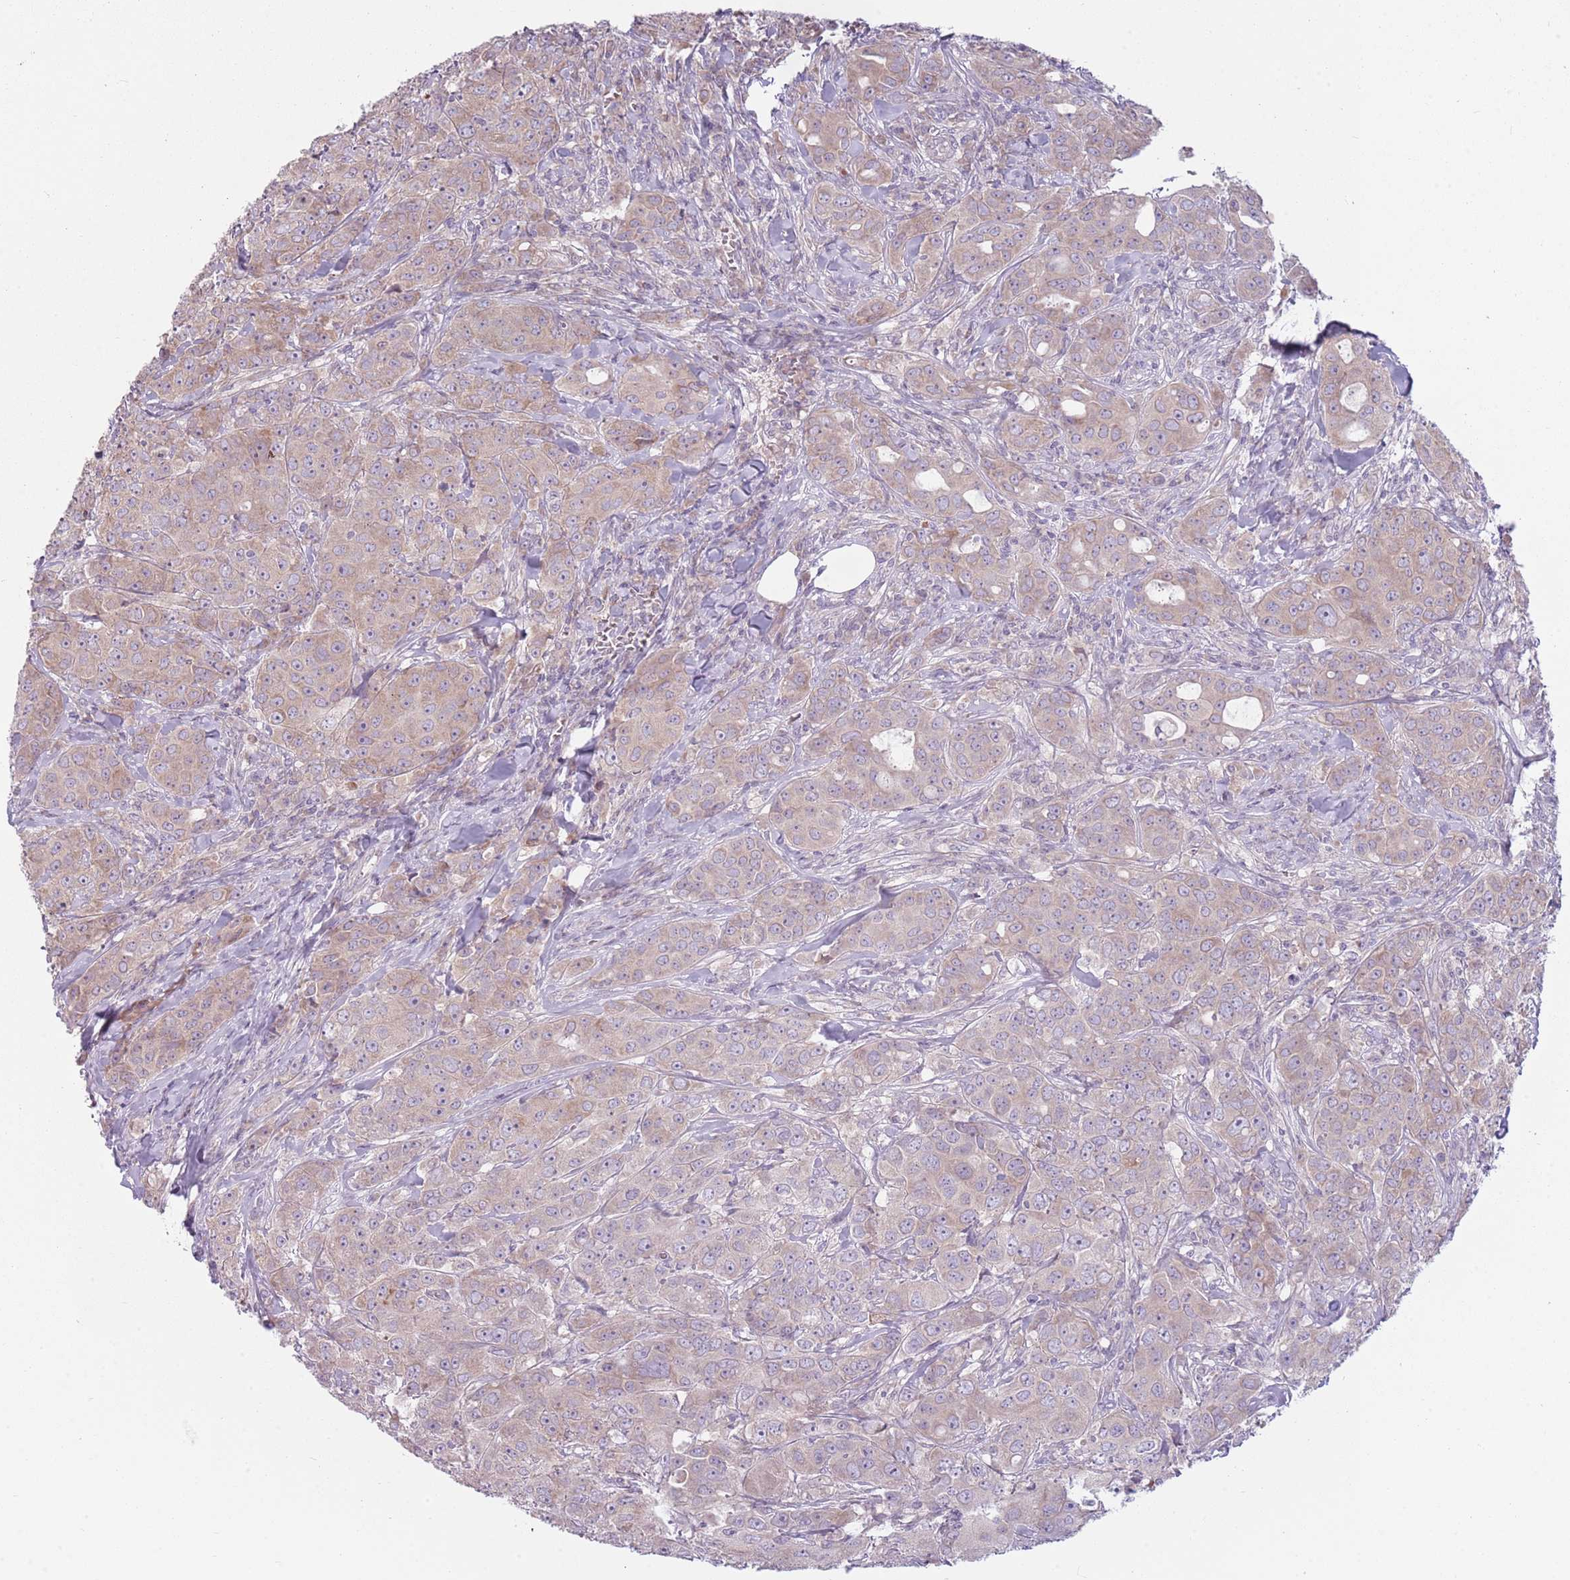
{"staining": {"intensity": "weak", "quantity": ">75%", "location": "cytoplasmic/membranous"}, "tissue": "breast cancer", "cell_type": "Tumor cells", "image_type": "cancer", "snomed": [{"axis": "morphology", "description": "Duct carcinoma"}, {"axis": "topography", "description": "Breast"}], "caption": "This histopathology image demonstrates breast cancer stained with immunohistochemistry (IHC) to label a protein in brown. The cytoplasmic/membranous of tumor cells show weak positivity for the protein. Nuclei are counter-stained blue.", "gene": "HSPA14", "patient": {"sex": "female", "age": 43}}